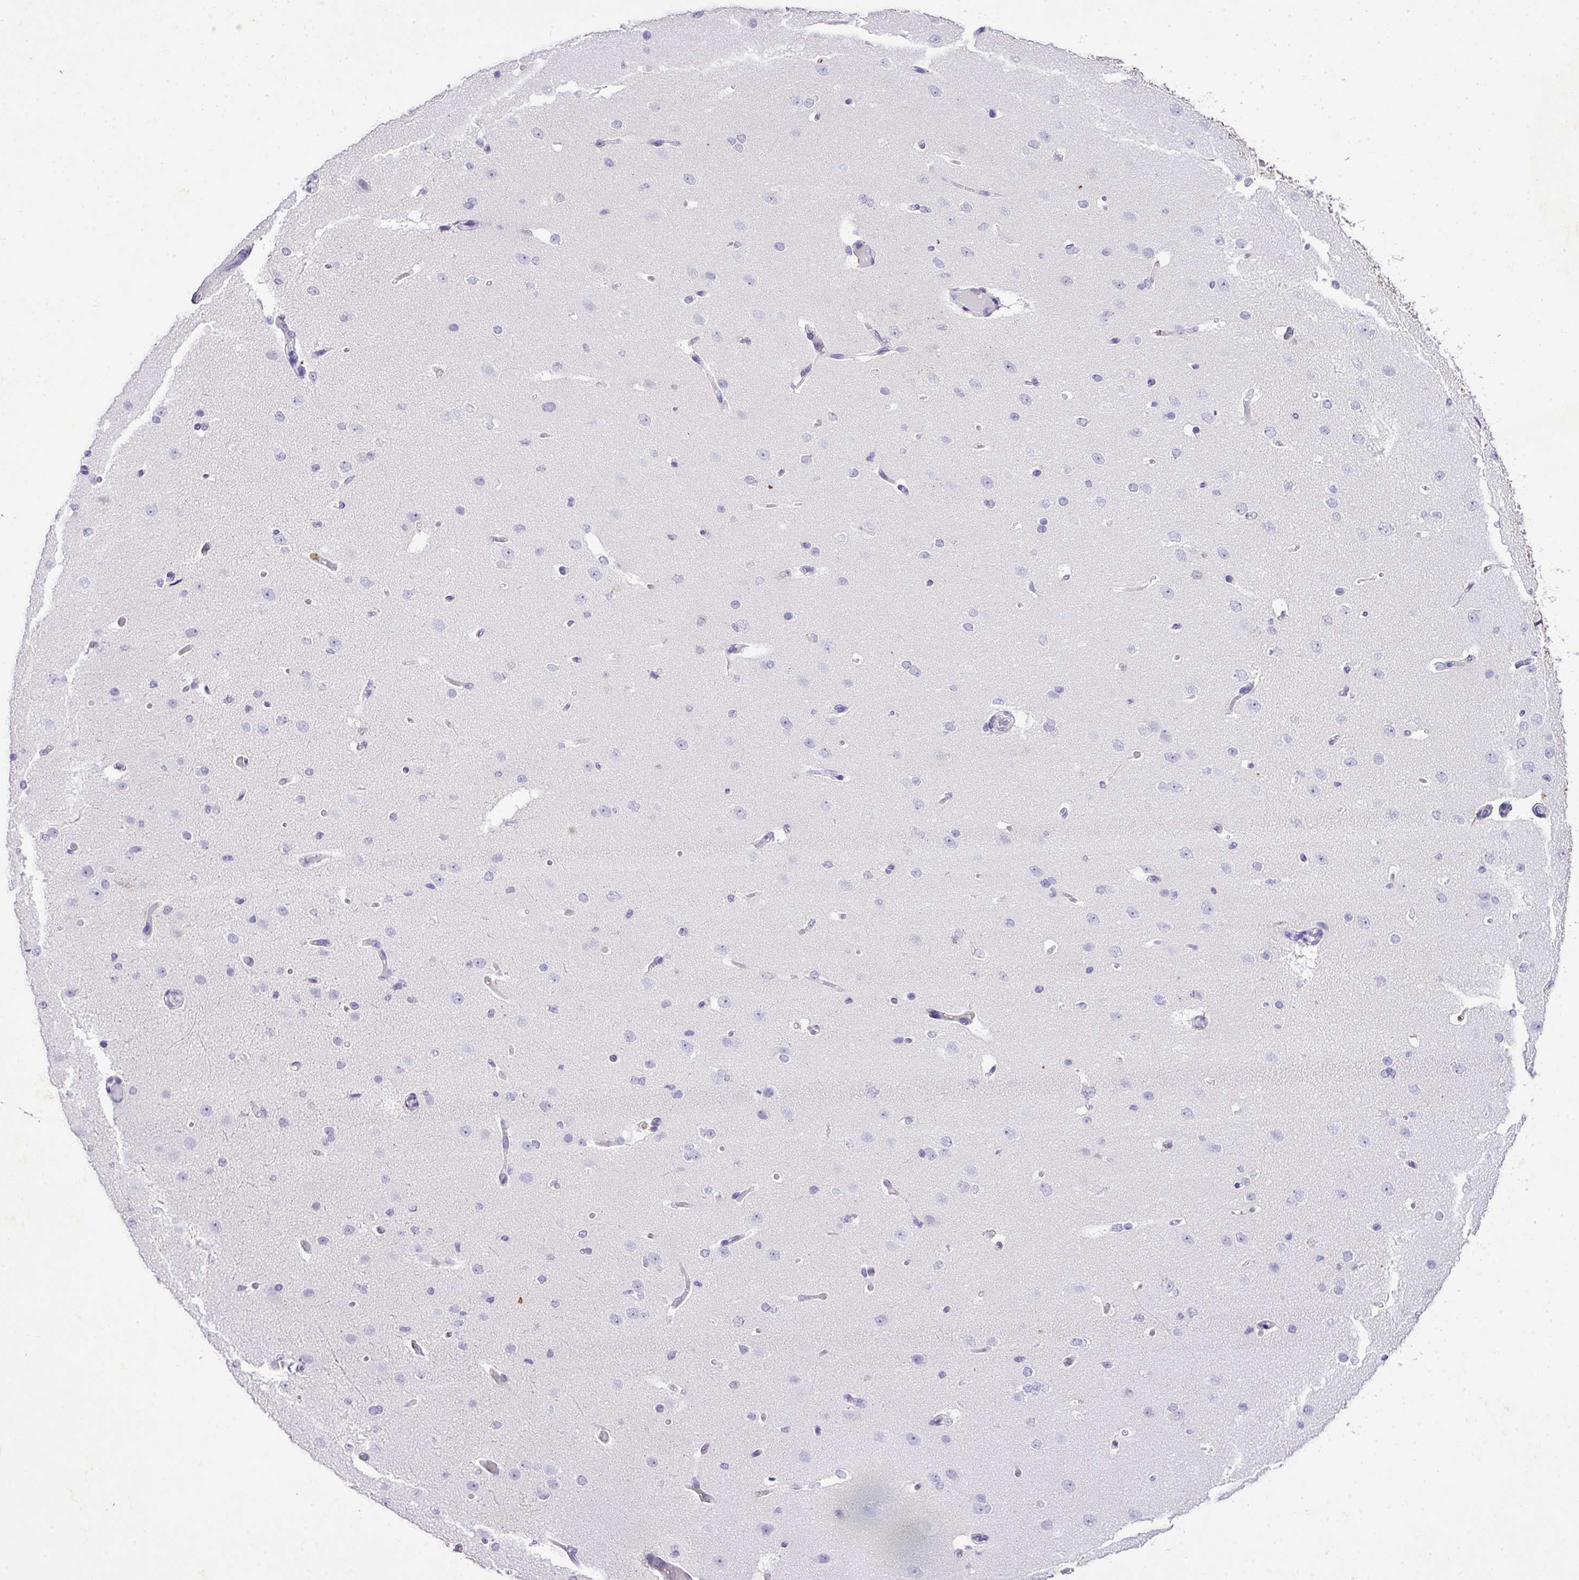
{"staining": {"intensity": "negative", "quantity": "none", "location": "none"}, "tissue": "cerebral cortex", "cell_type": "Endothelial cells", "image_type": "normal", "snomed": [{"axis": "morphology", "description": "Normal tissue, NOS"}, {"axis": "morphology", "description": "Inflammation, NOS"}, {"axis": "topography", "description": "Cerebral cortex"}], "caption": "Immunohistochemistry micrograph of unremarkable human cerebral cortex stained for a protein (brown), which displays no staining in endothelial cells. The staining is performed using DAB (3,3'-diaminobenzidine) brown chromogen with nuclei counter-stained in using hematoxylin.", "gene": "KCNJ11", "patient": {"sex": "male", "age": 6}}